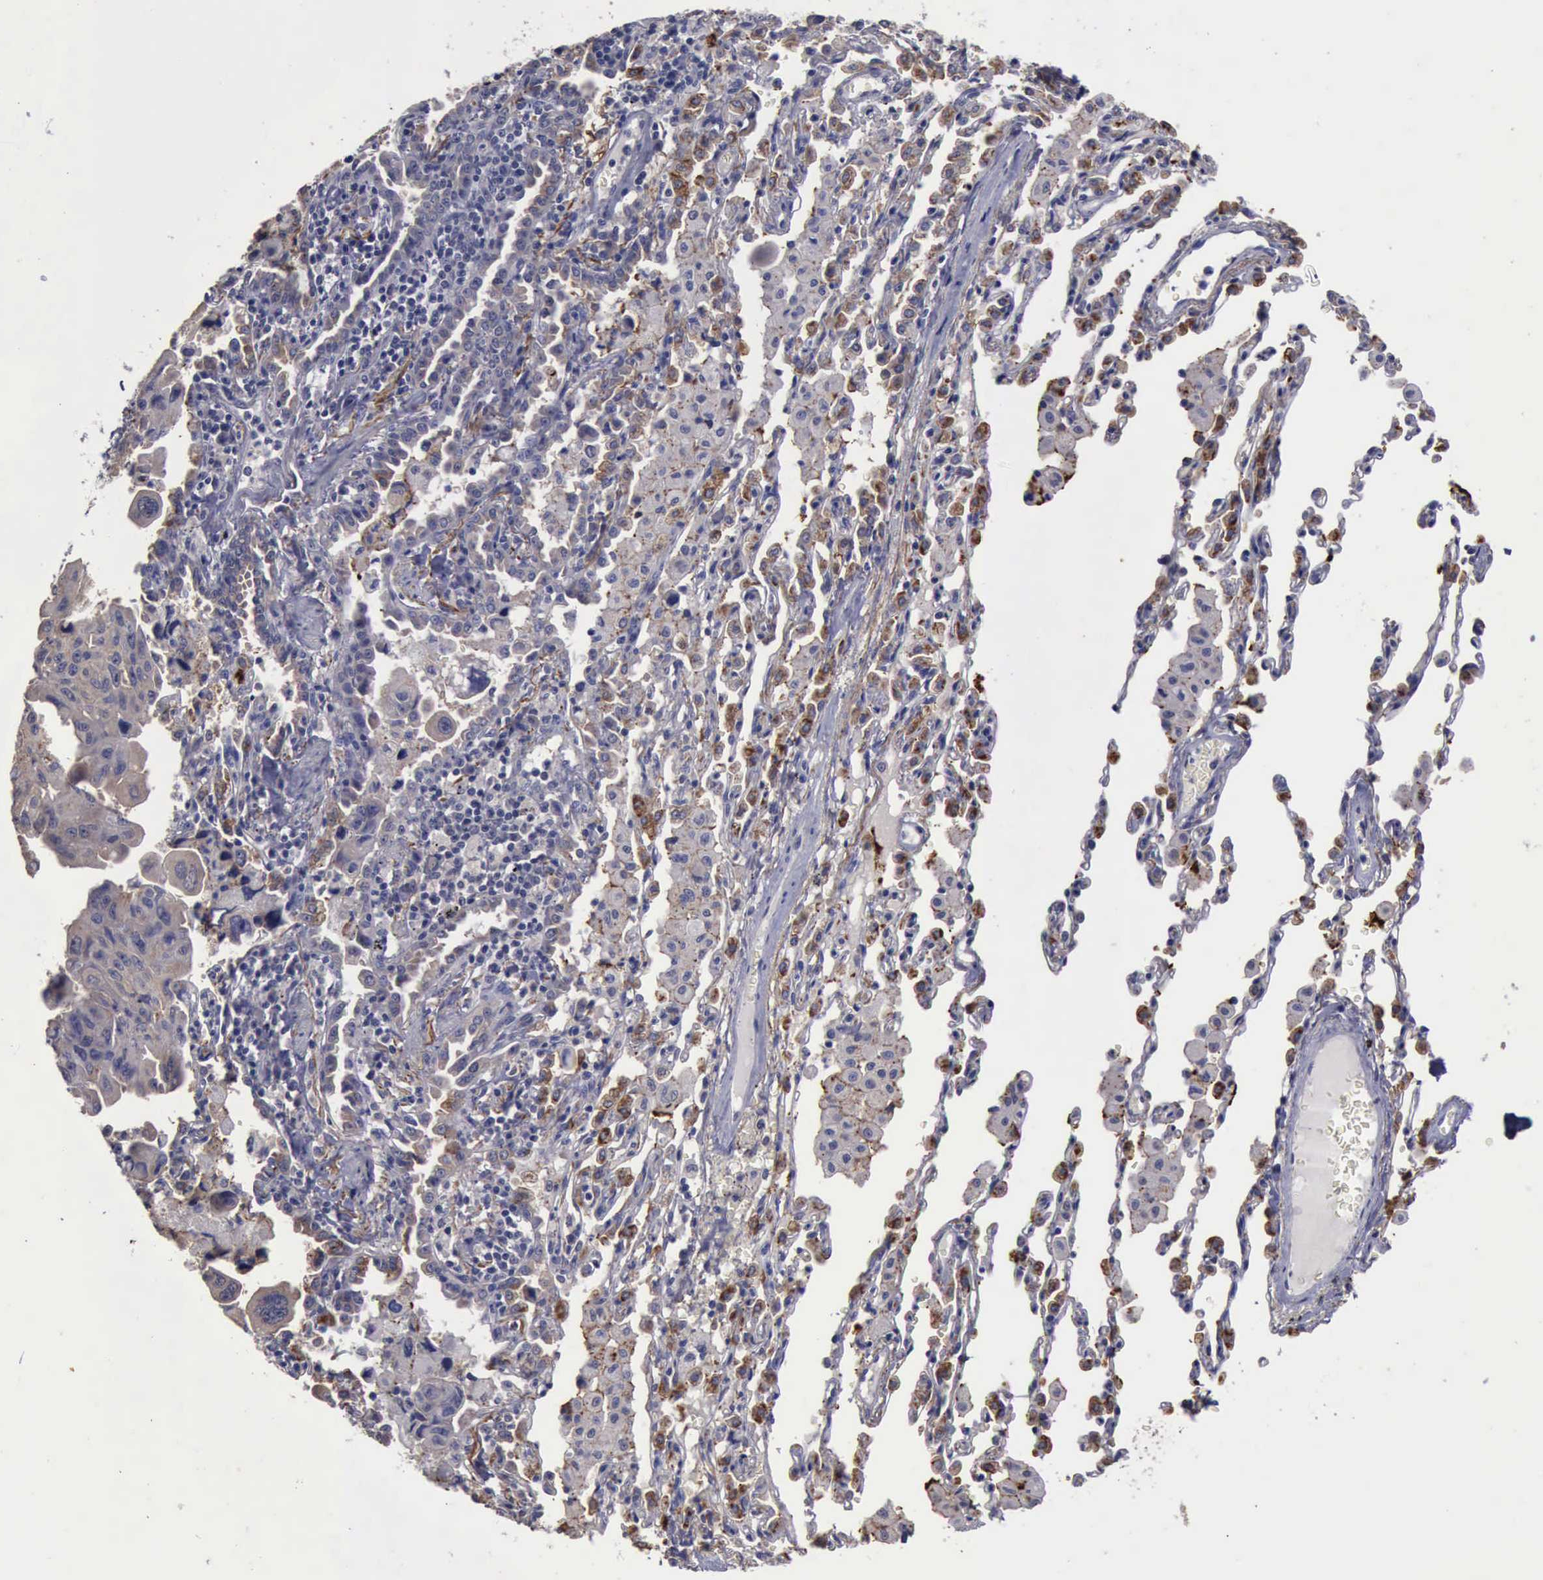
{"staining": {"intensity": "negative", "quantity": "none", "location": "none"}, "tissue": "lung cancer", "cell_type": "Tumor cells", "image_type": "cancer", "snomed": [{"axis": "morphology", "description": "Adenocarcinoma, NOS"}, {"axis": "topography", "description": "Lung"}], "caption": "A photomicrograph of lung cancer (adenocarcinoma) stained for a protein exhibits no brown staining in tumor cells.", "gene": "PHKA1", "patient": {"sex": "male", "age": 64}}